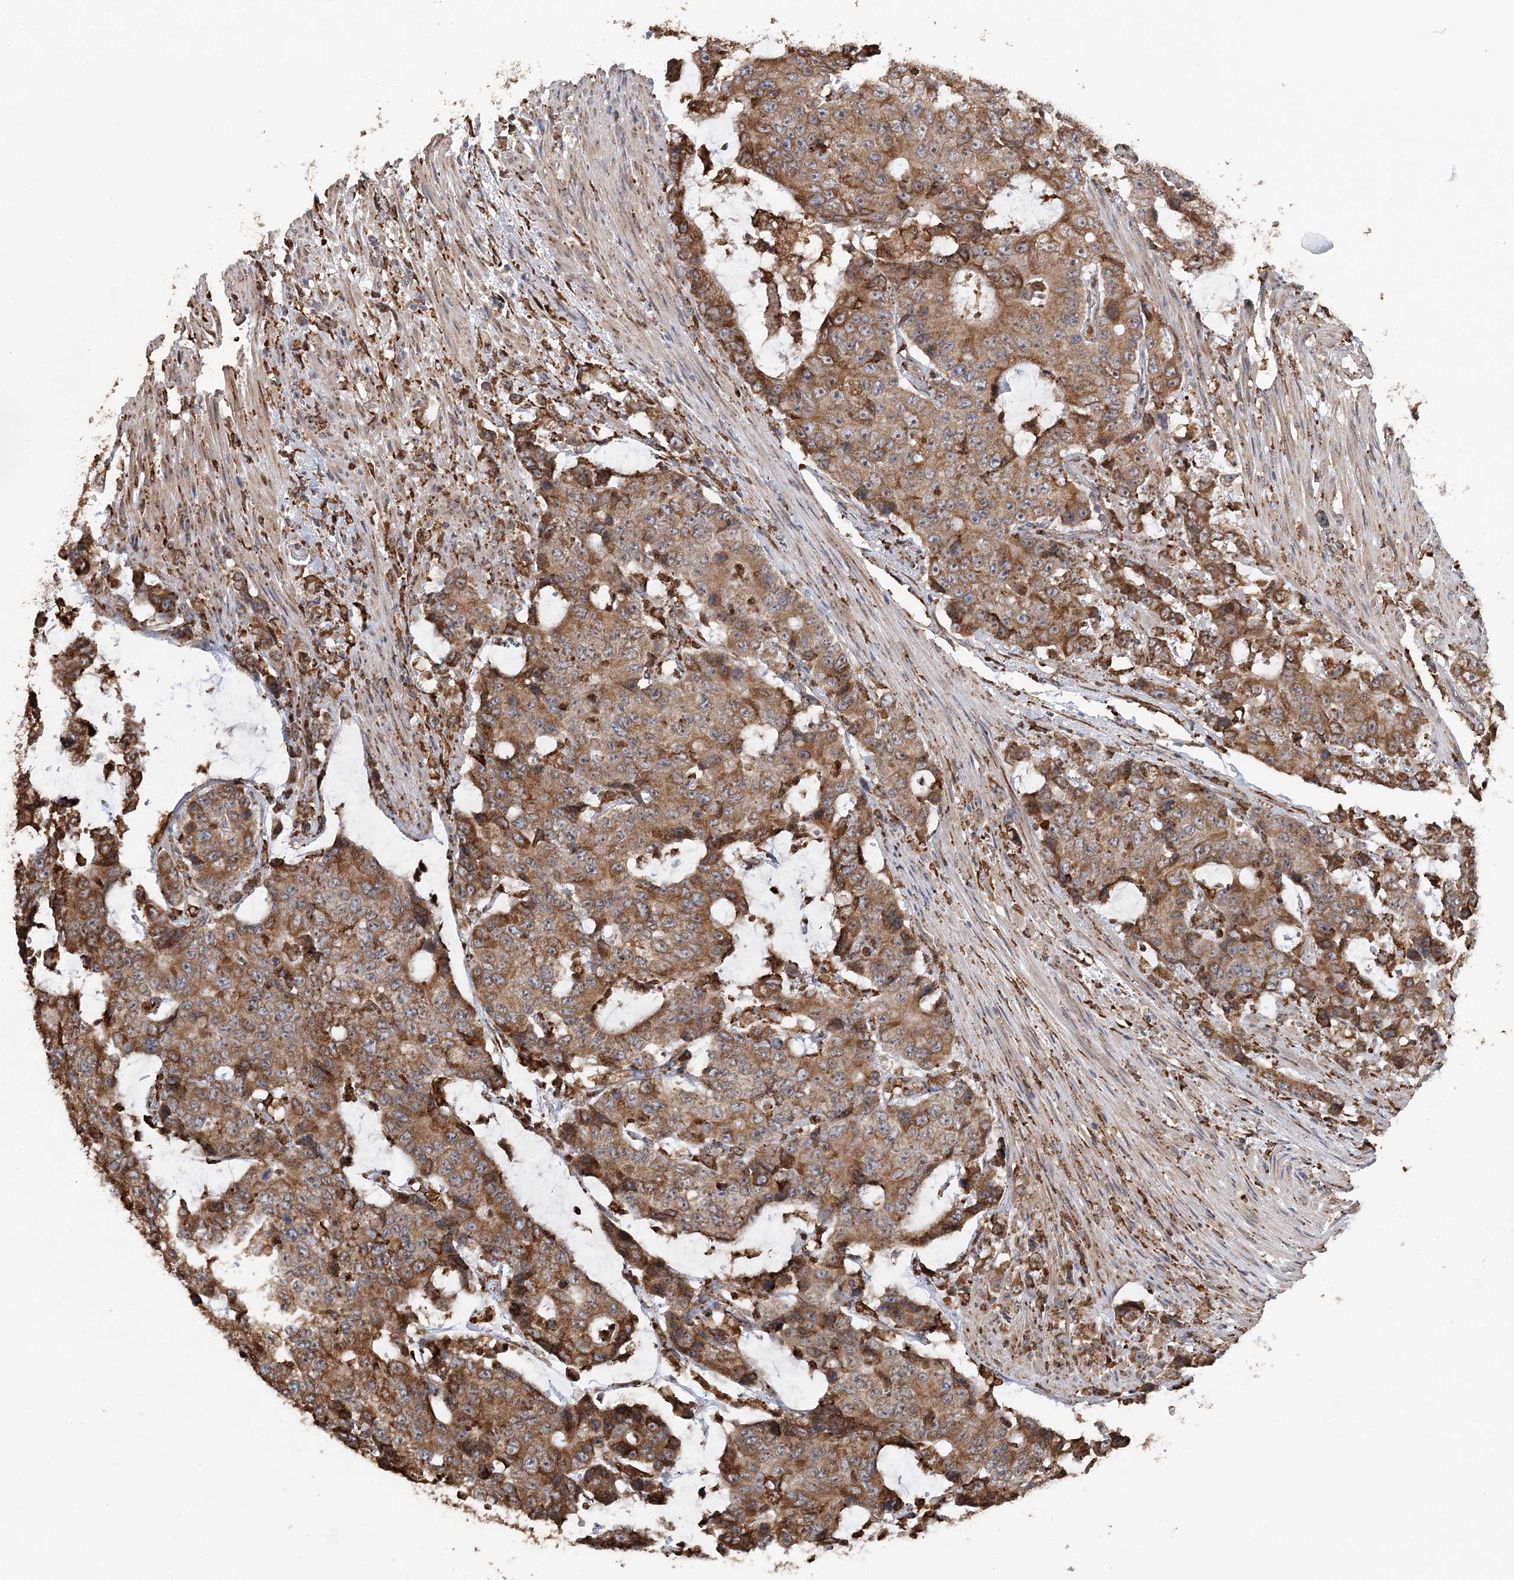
{"staining": {"intensity": "moderate", "quantity": ">75%", "location": "cytoplasmic/membranous"}, "tissue": "colorectal cancer", "cell_type": "Tumor cells", "image_type": "cancer", "snomed": [{"axis": "morphology", "description": "Adenocarcinoma, NOS"}, {"axis": "topography", "description": "Colon"}], "caption": "Moderate cytoplasmic/membranous staining for a protein is identified in approximately >75% of tumor cells of adenocarcinoma (colorectal) using immunohistochemistry (IHC).", "gene": "WDR12", "patient": {"sex": "female", "age": 86}}